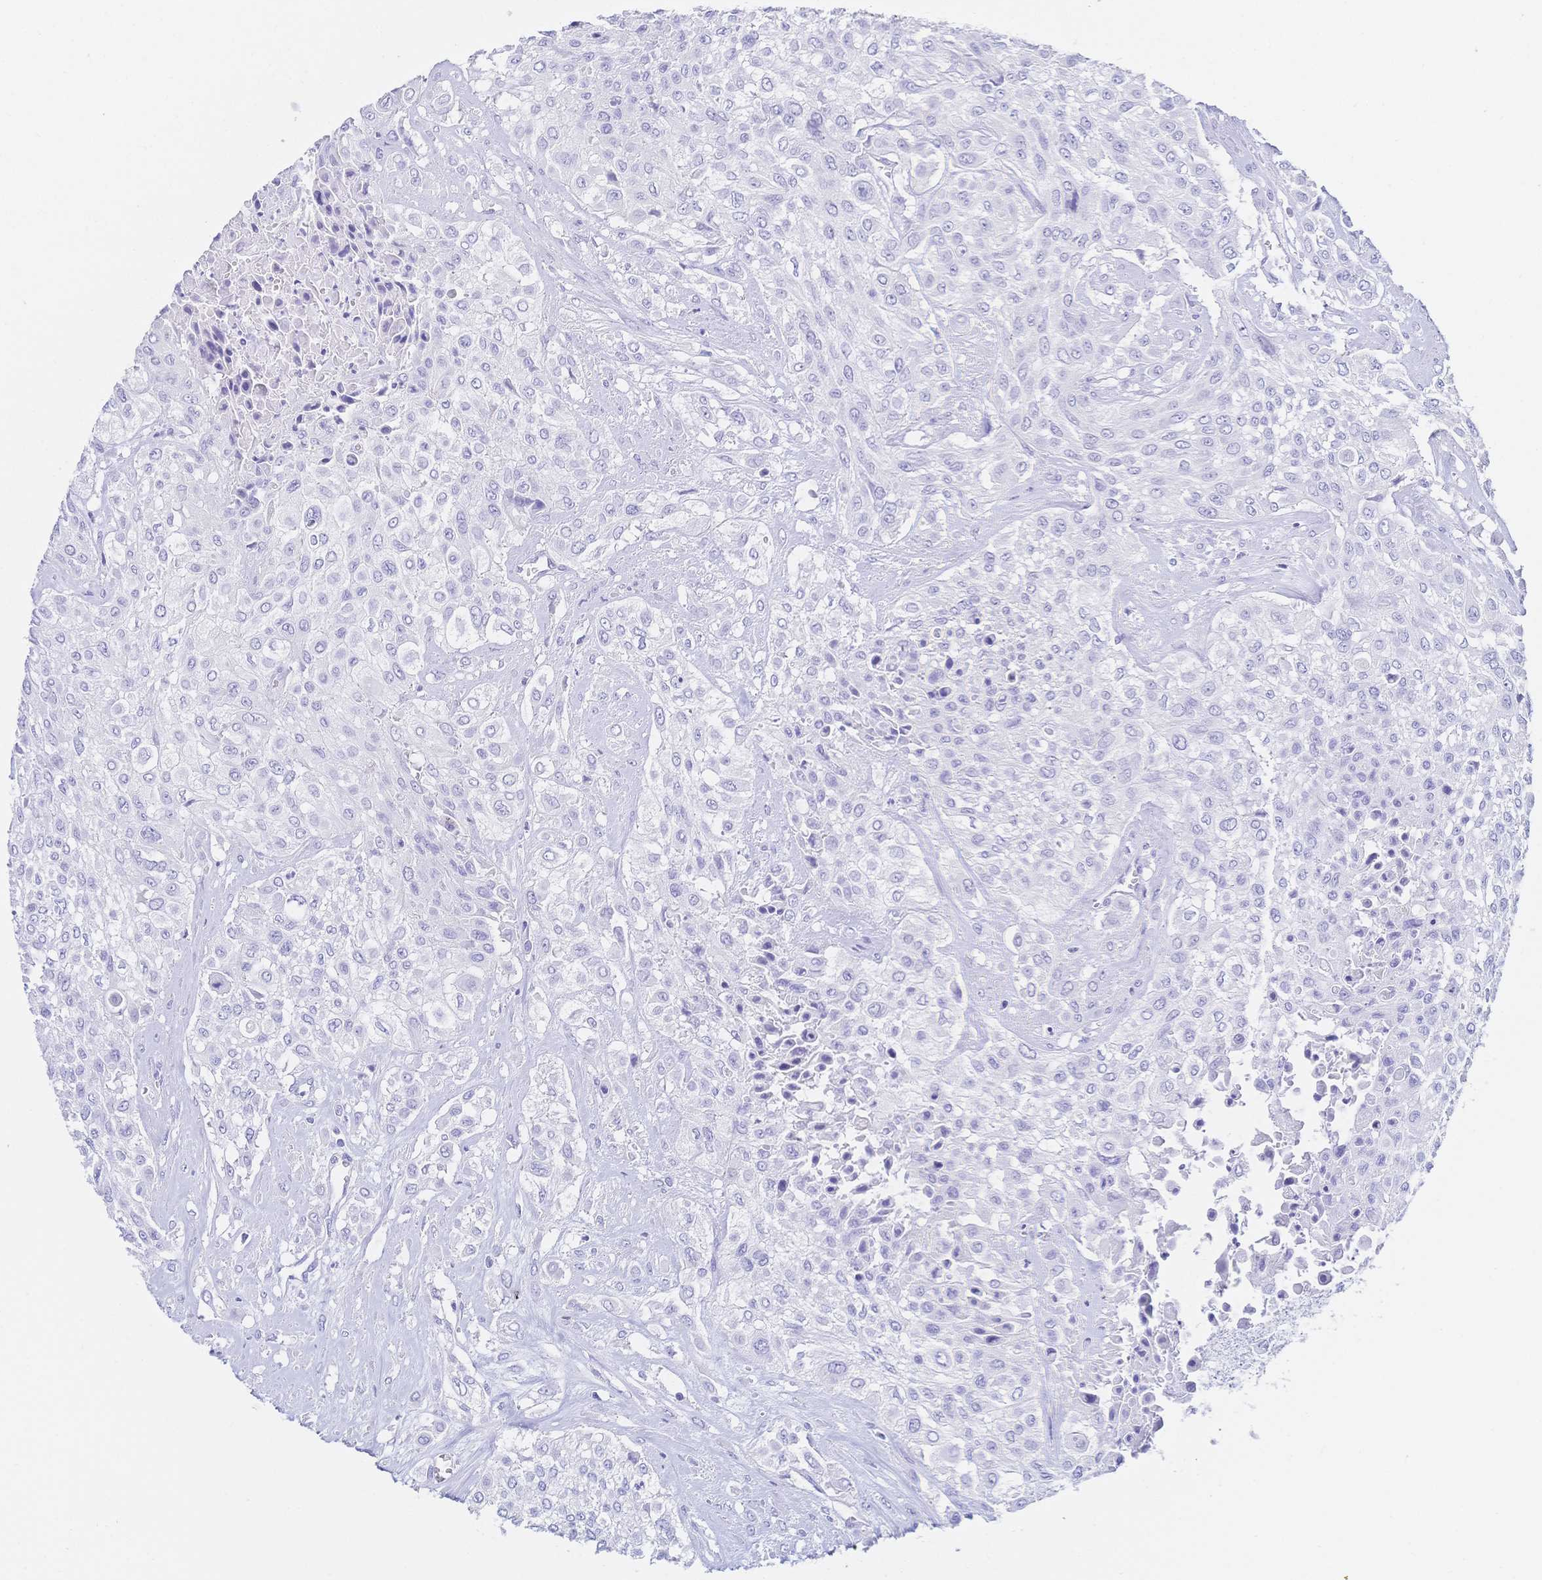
{"staining": {"intensity": "negative", "quantity": "none", "location": "none"}, "tissue": "urothelial cancer", "cell_type": "Tumor cells", "image_type": "cancer", "snomed": [{"axis": "morphology", "description": "Urothelial carcinoma, High grade"}, {"axis": "topography", "description": "Urinary bladder"}], "caption": "This is an immunohistochemistry (IHC) micrograph of urothelial carcinoma (high-grade). There is no staining in tumor cells.", "gene": "MEP1B", "patient": {"sex": "male", "age": 57}}